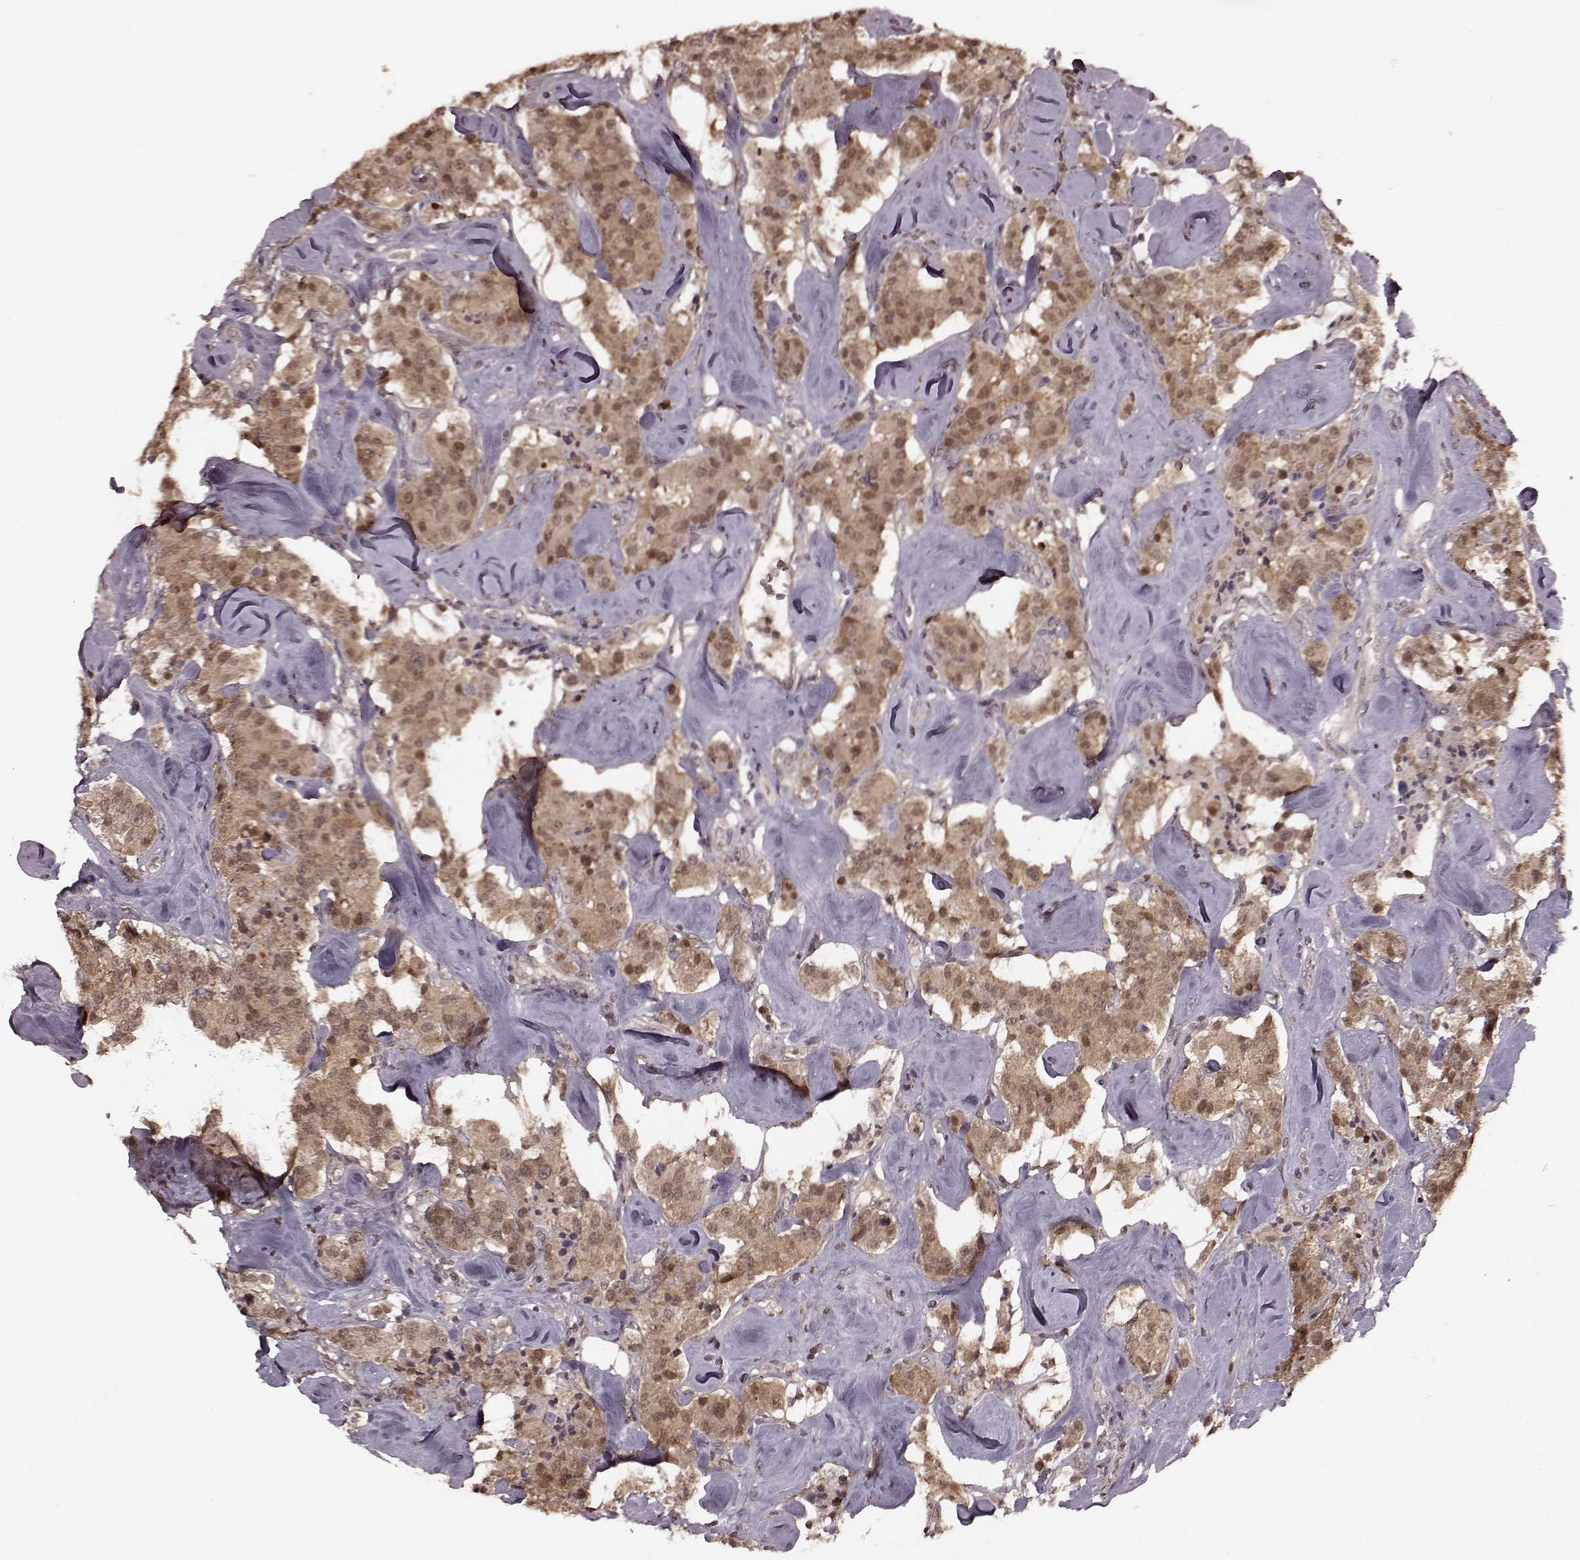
{"staining": {"intensity": "weak", "quantity": ">75%", "location": "cytoplasmic/membranous,nuclear"}, "tissue": "carcinoid", "cell_type": "Tumor cells", "image_type": "cancer", "snomed": [{"axis": "morphology", "description": "Carcinoid, malignant, NOS"}, {"axis": "topography", "description": "Pancreas"}], "caption": "Human carcinoid stained with a protein marker displays weak staining in tumor cells.", "gene": "GSS", "patient": {"sex": "male", "age": 41}}